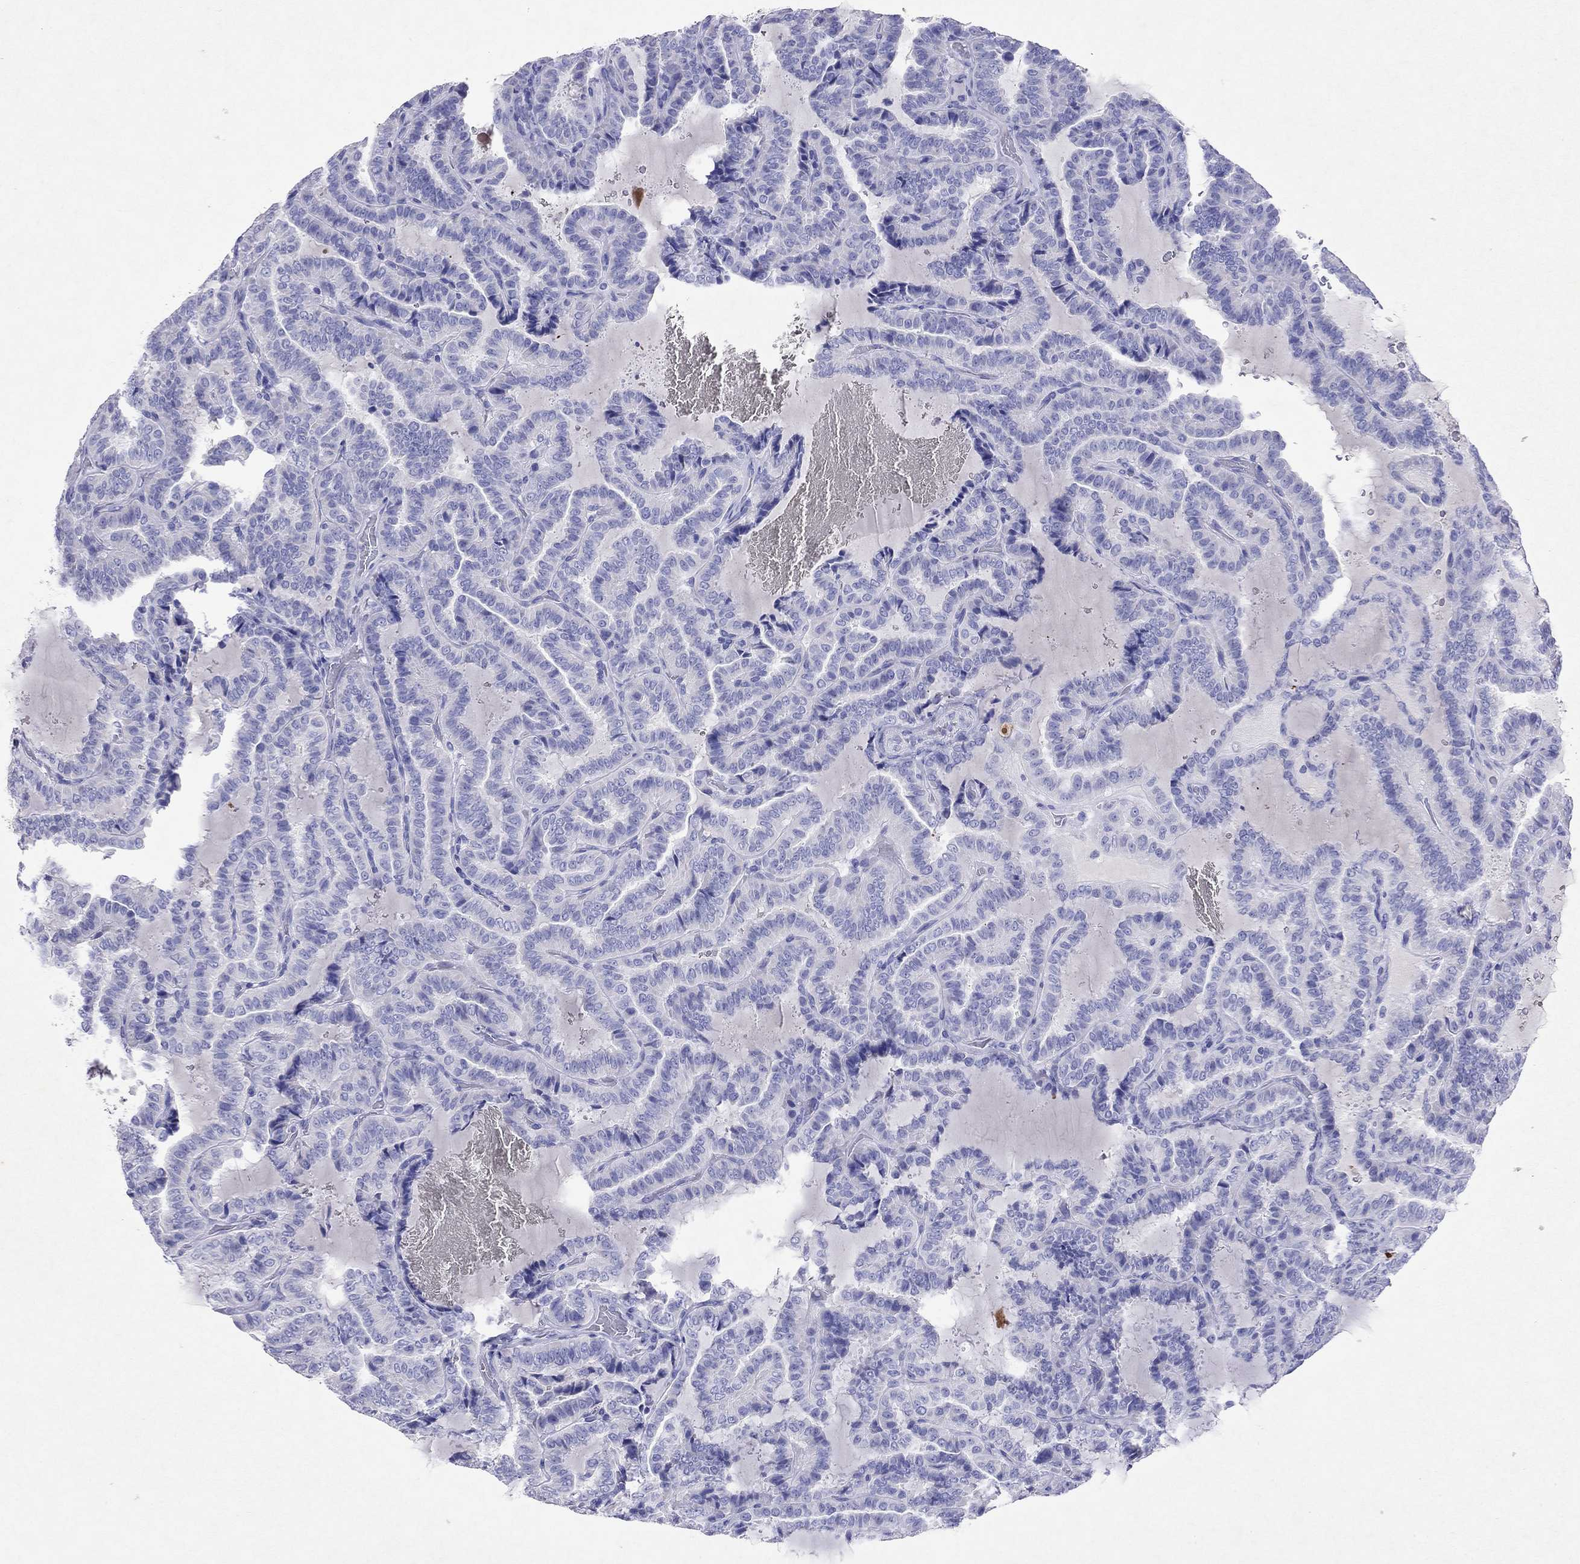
{"staining": {"intensity": "negative", "quantity": "none", "location": "none"}, "tissue": "thyroid cancer", "cell_type": "Tumor cells", "image_type": "cancer", "snomed": [{"axis": "morphology", "description": "Papillary adenocarcinoma, NOS"}, {"axis": "topography", "description": "Thyroid gland"}], "caption": "This is an immunohistochemistry photomicrograph of thyroid cancer (papillary adenocarcinoma). There is no expression in tumor cells.", "gene": "ARMC12", "patient": {"sex": "female", "age": 39}}